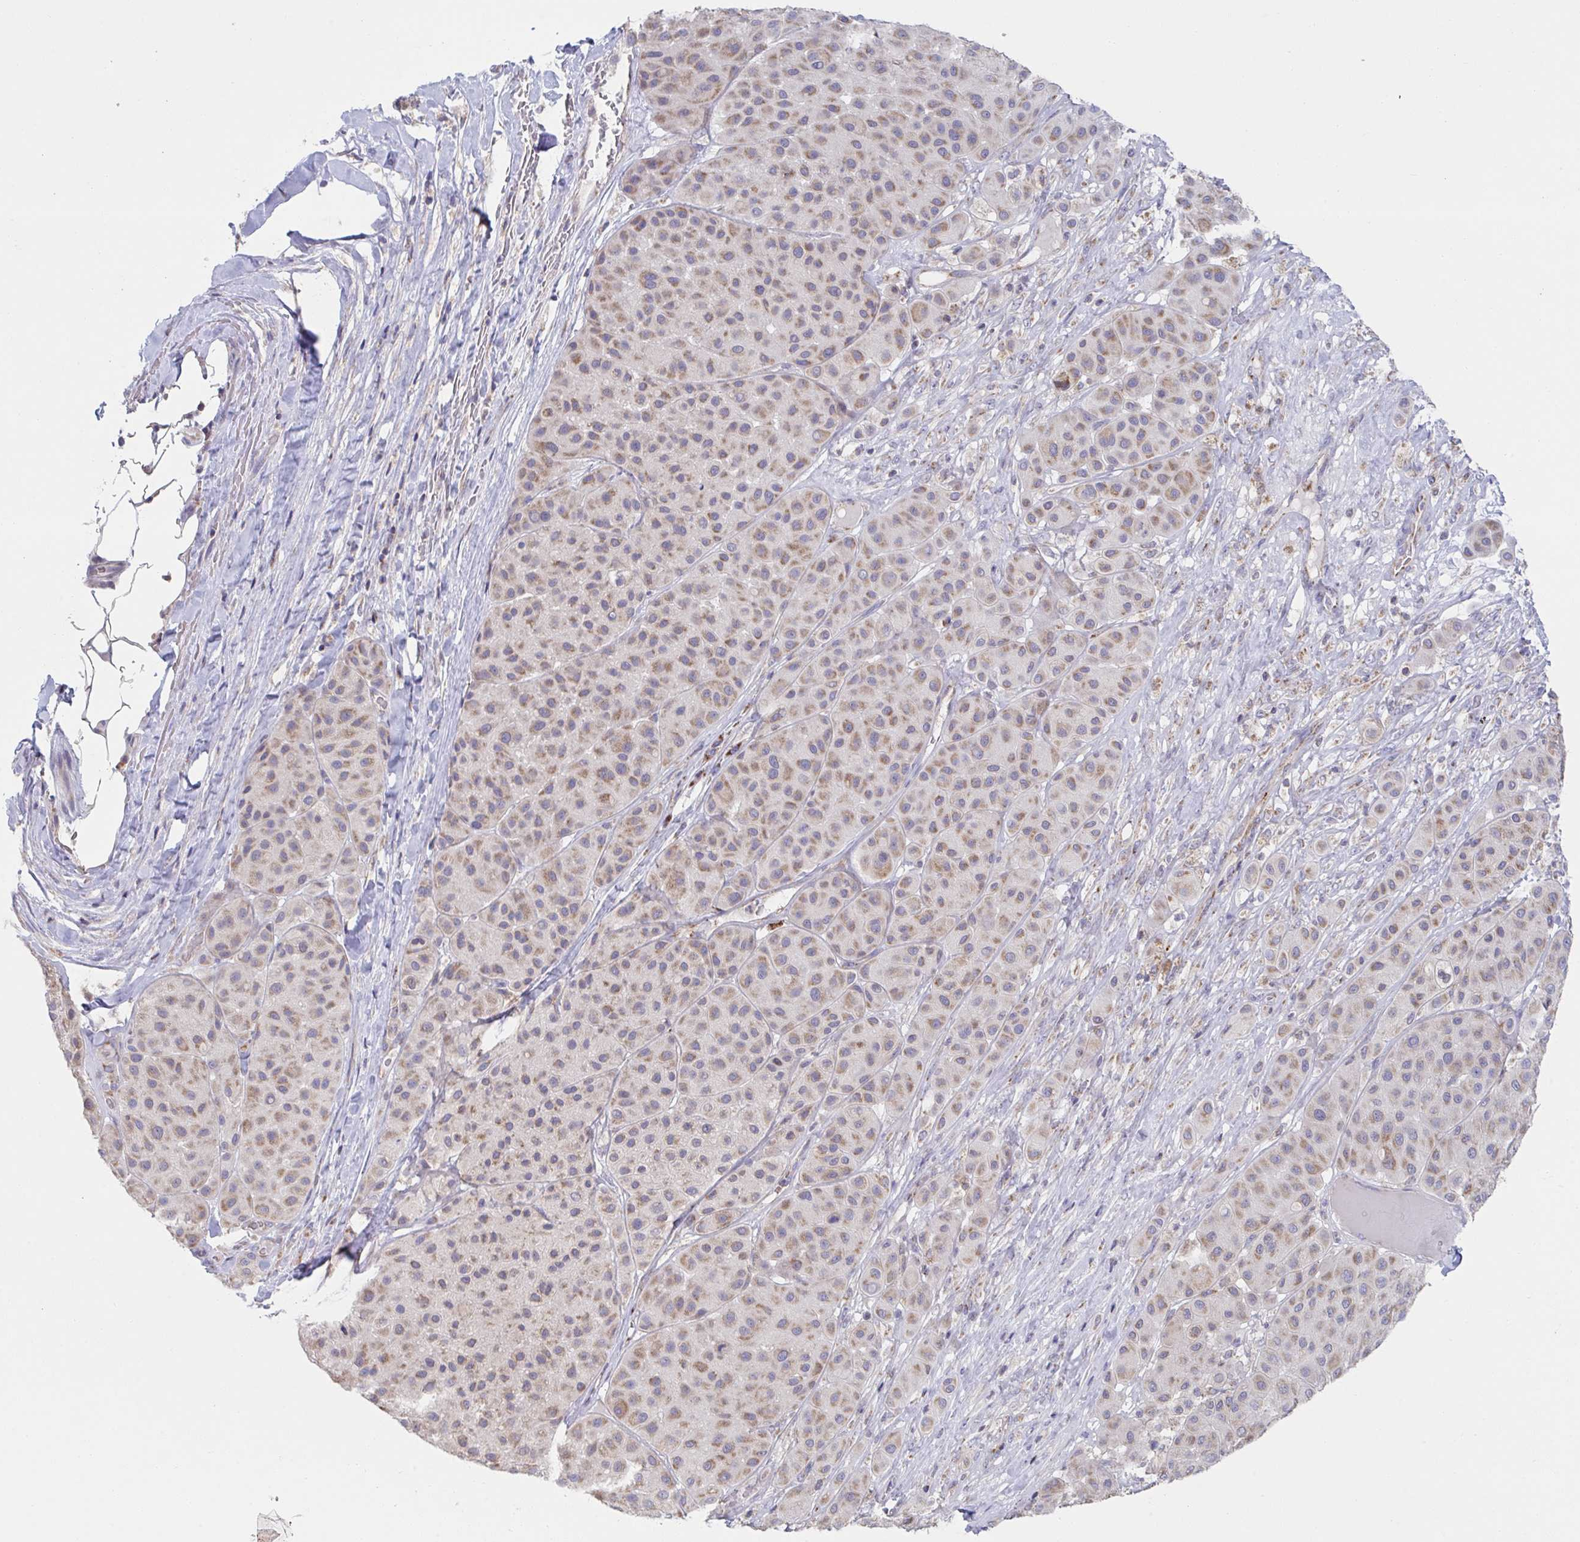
{"staining": {"intensity": "weak", "quantity": ">75%", "location": "cytoplasmic/membranous"}, "tissue": "melanoma", "cell_type": "Tumor cells", "image_type": "cancer", "snomed": [{"axis": "morphology", "description": "Malignant melanoma, Metastatic site"}, {"axis": "topography", "description": "Smooth muscle"}], "caption": "Immunohistochemical staining of malignant melanoma (metastatic site) reveals low levels of weak cytoplasmic/membranous protein expression in about >75% of tumor cells.", "gene": "NDUFA7", "patient": {"sex": "male", "age": 41}}